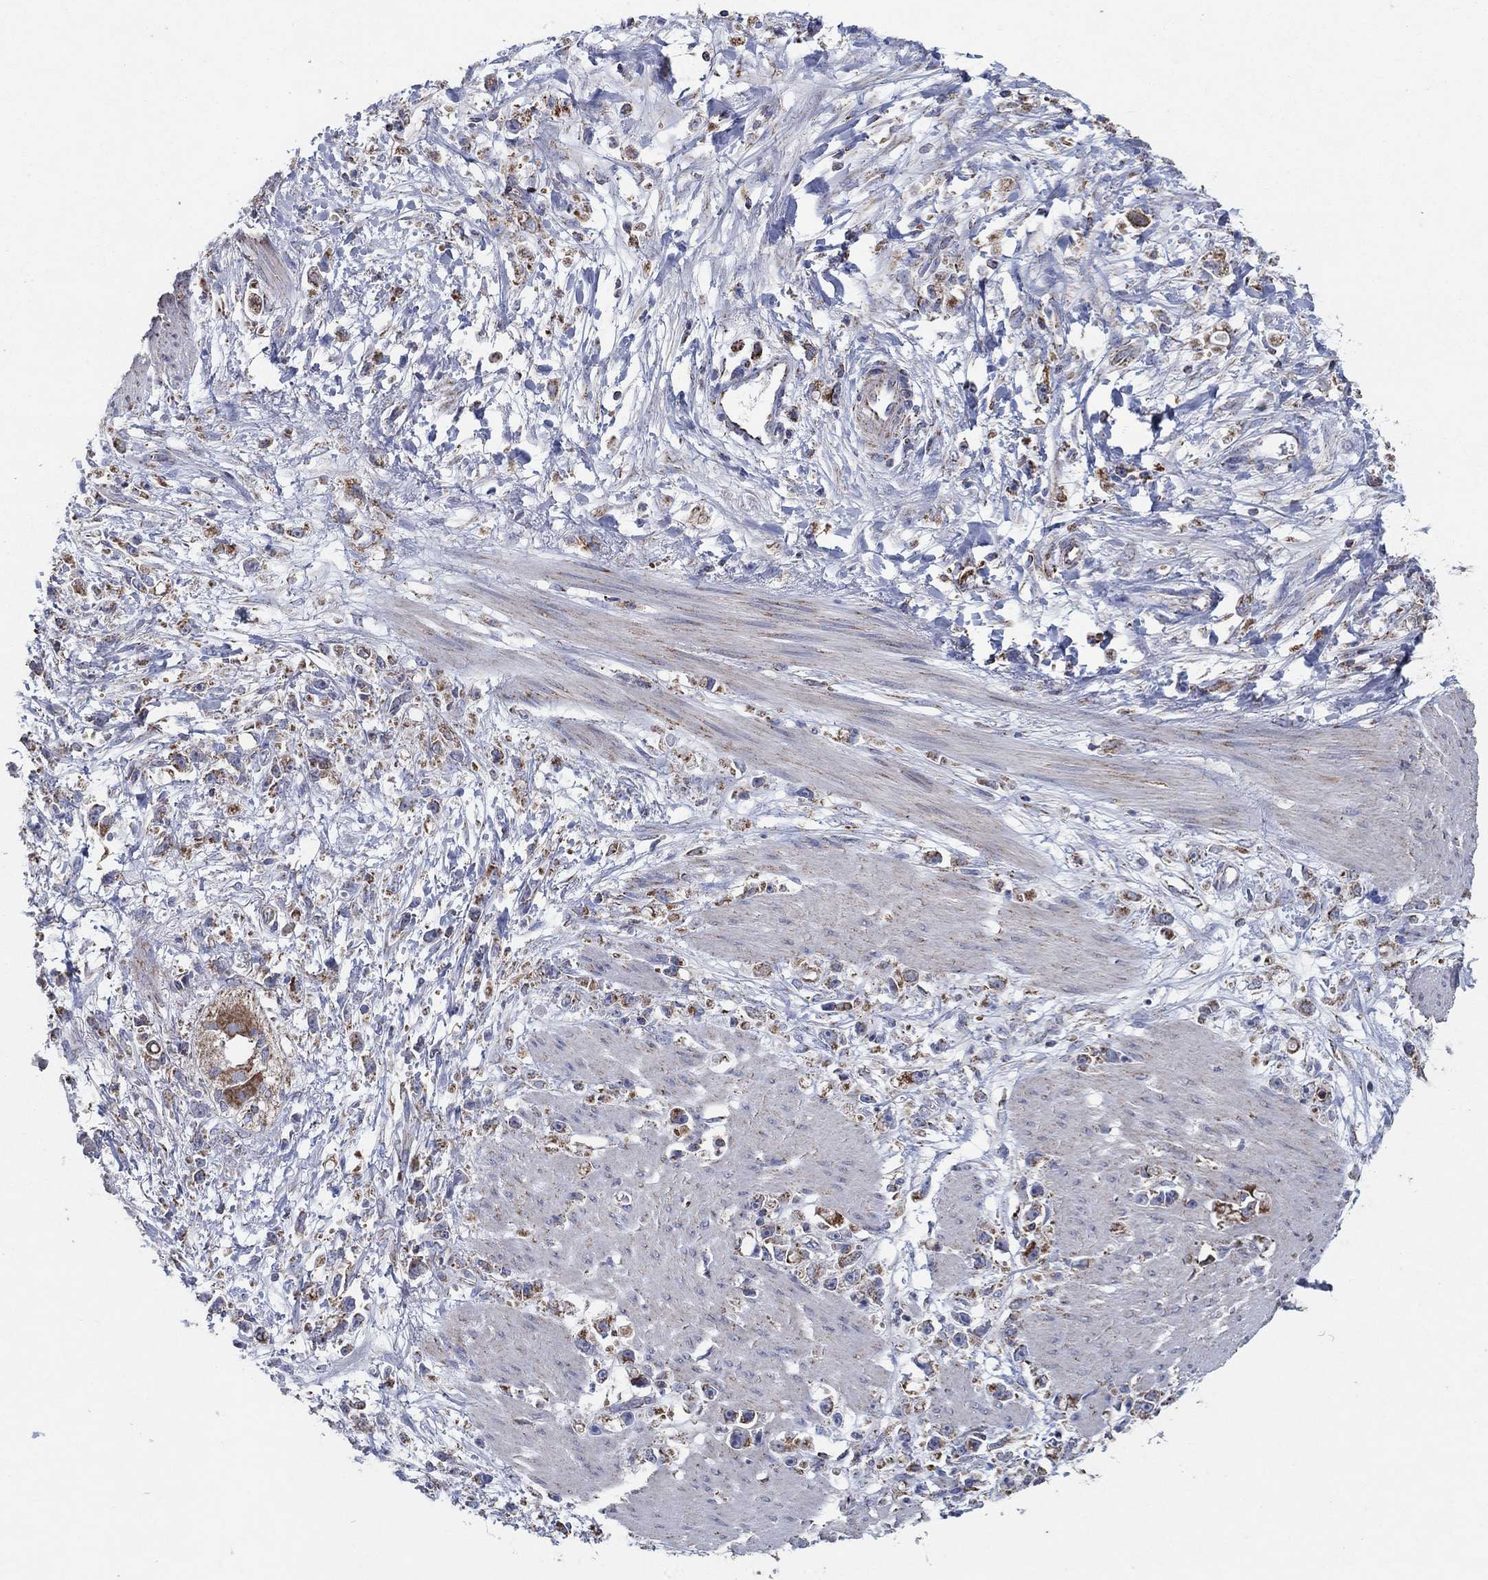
{"staining": {"intensity": "strong", "quantity": "25%-75%", "location": "cytoplasmic/membranous"}, "tissue": "stomach cancer", "cell_type": "Tumor cells", "image_type": "cancer", "snomed": [{"axis": "morphology", "description": "Adenocarcinoma, NOS"}, {"axis": "topography", "description": "Stomach"}], "caption": "Immunohistochemistry (IHC) micrograph of neoplastic tissue: stomach cancer (adenocarcinoma) stained using IHC reveals high levels of strong protein expression localized specifically in the cytoplasmic/membranous of tumor cells, appearing as a cytoplasmic/membranous brown color.", "gene": "C9orf85", "patient": {"sex": "female", "age": 59}}